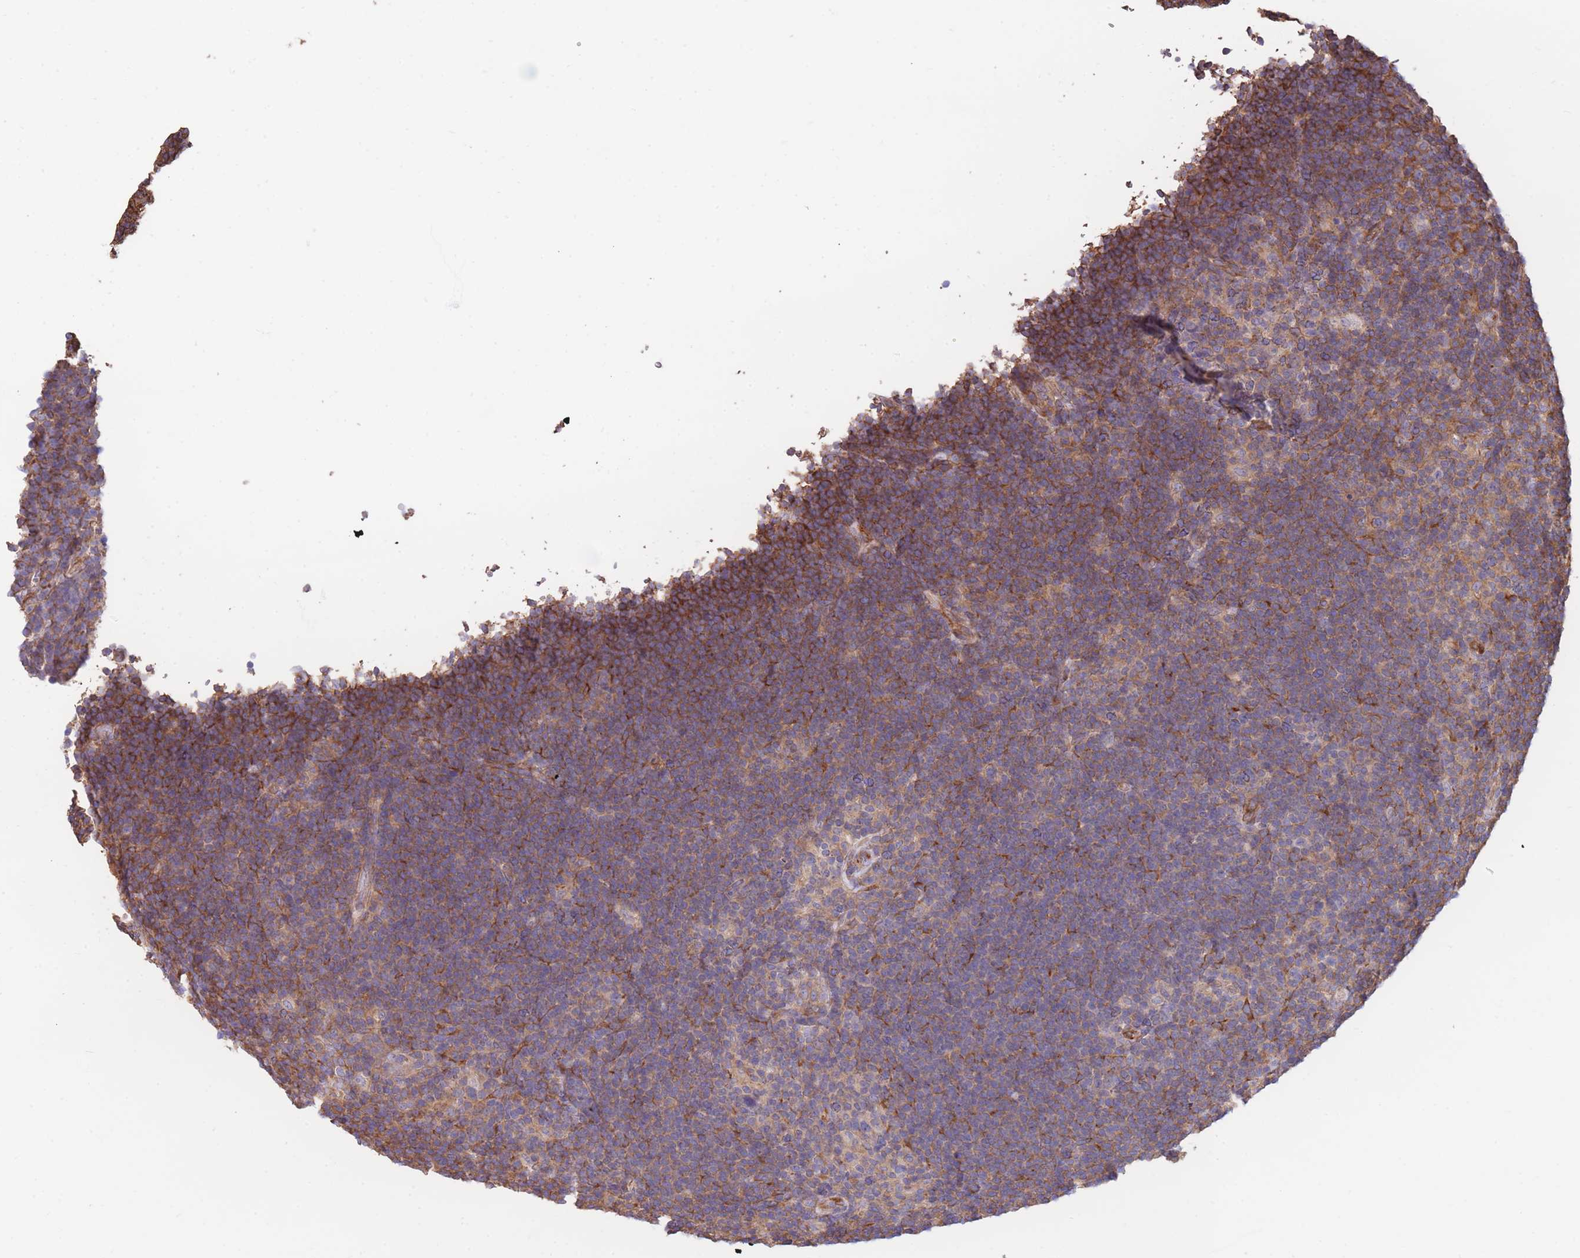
{"staining": {"intensity": "weak", "quantity": "<25%", "location": "cytoplasmic/membranous"}, "tissue": "lymphoma", "cell_type": "Tumor cells", "image_type": "cancer", "snomed": [{"axis": "morphology", "description": "Hodgkin's disease, NOS"}, {"axis": "topography", "description": "Lymph node"}], "caption": "IHC of lymphoma displays no staining in tumor cells.", "gene": "LRRN4CL", "patient": {"sex": "female", "age": 57}}